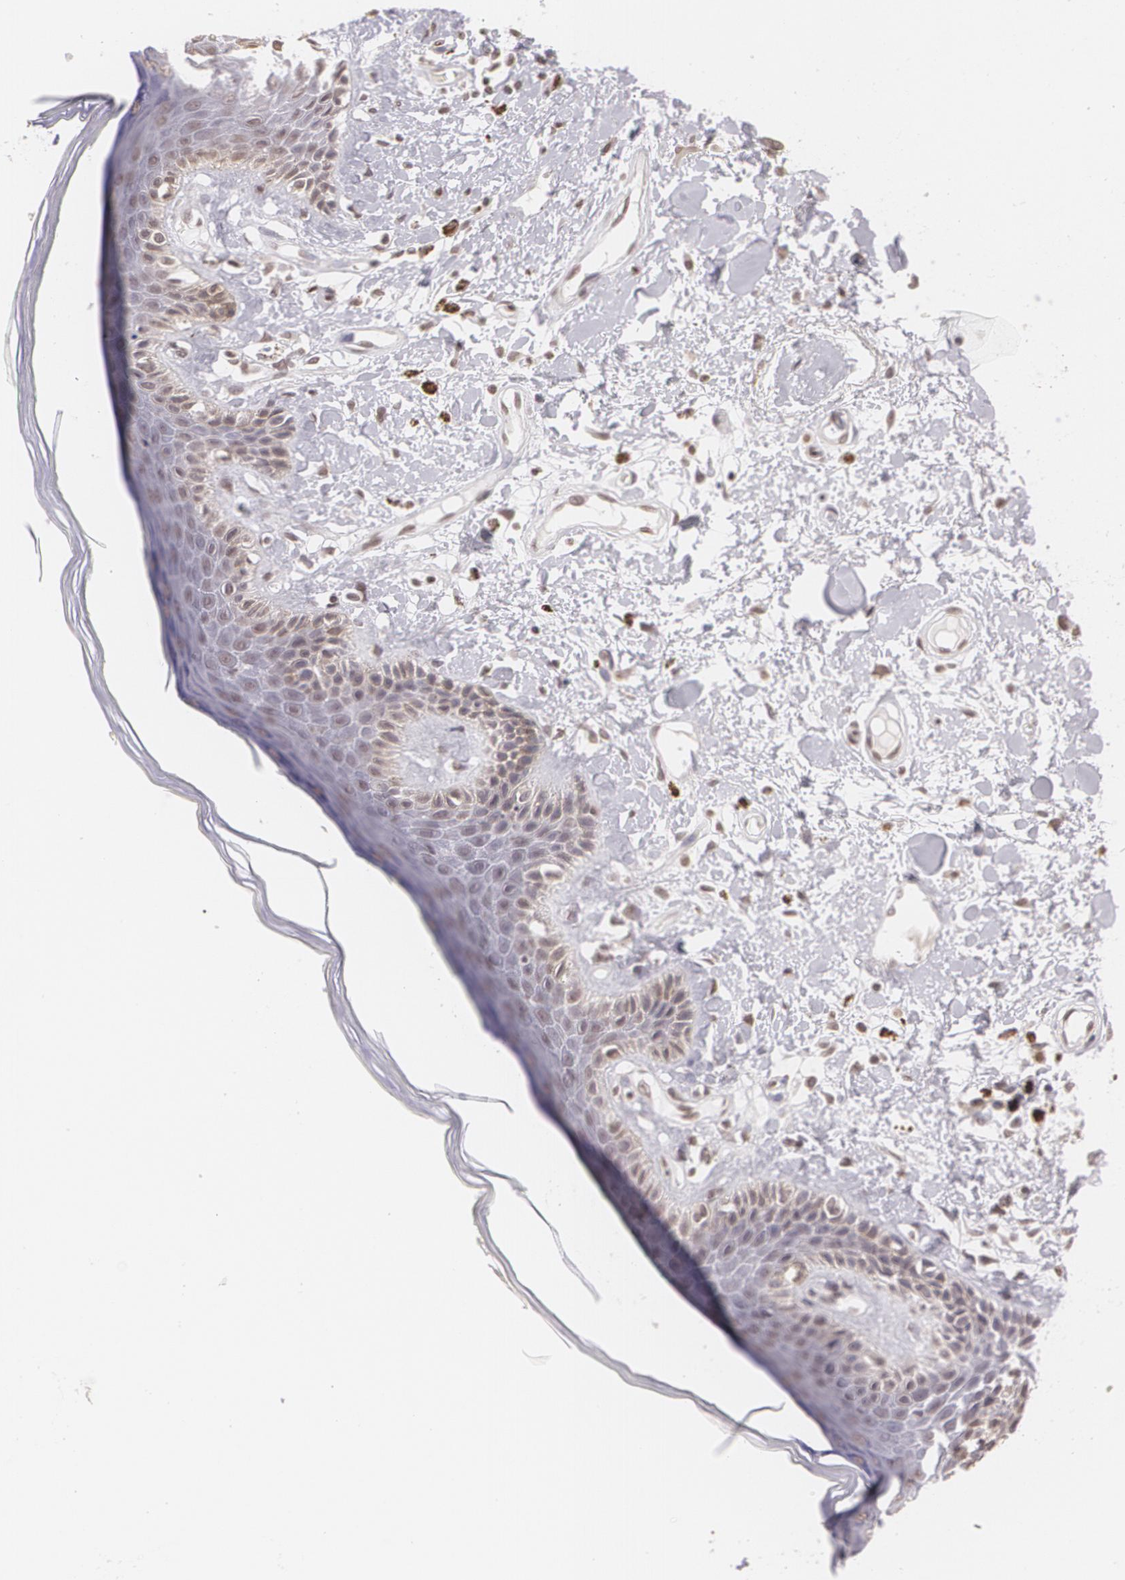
{"staining": {"intensity": "negative", "quantity": "none", "location": "none"}, "tissue": "skin", "cell_type": "Epidermal cells", "image_type": "normal", "snomed": [{"axis": "morphology", "description": "Normal tissue, NOS"}, {"axis": "topography", "description": "Anal"}], "caption": "The micrograph exhibits no staining of epidermal cells in unremarkable skin.", "gene": "MUC1", "patient": {"sex": "female", "age": 78}}